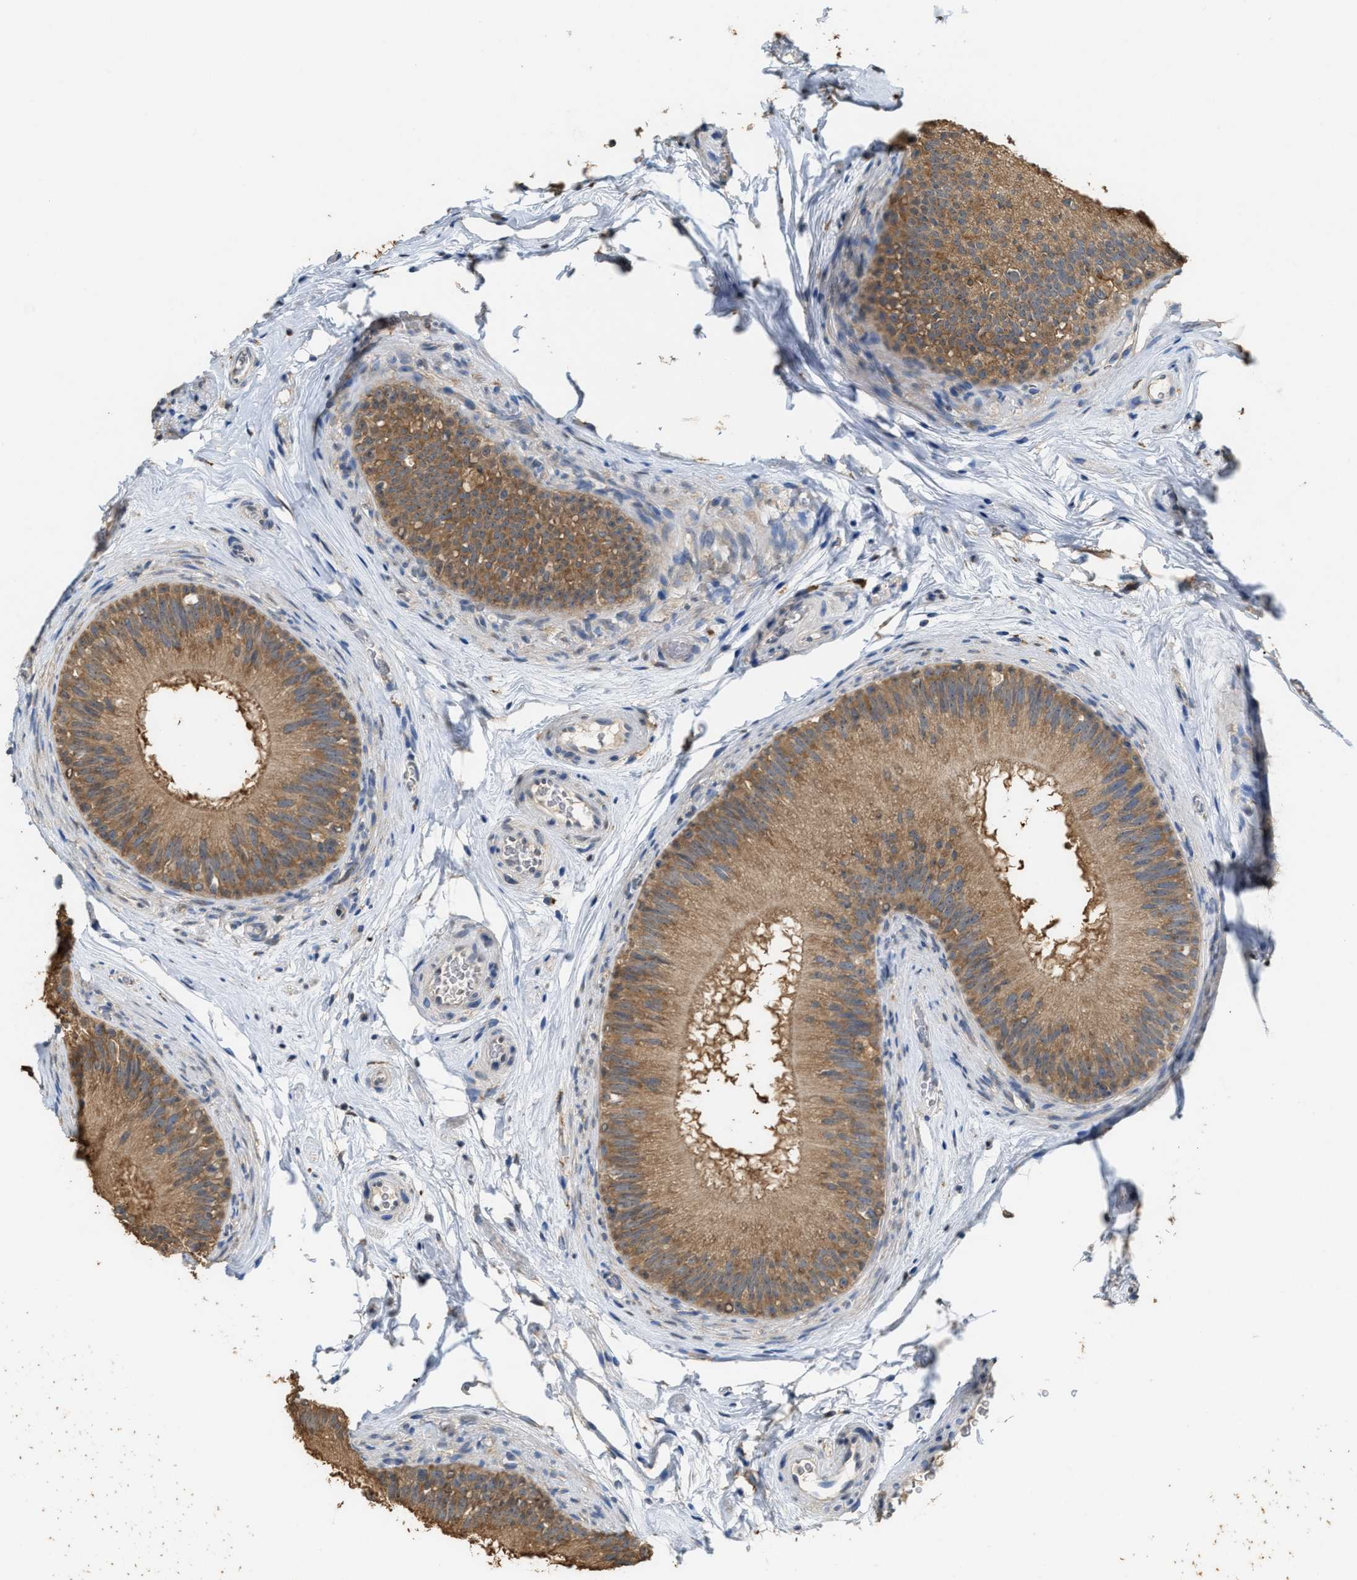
{"staining": {"intensity": "moderate", "quantity": ">75%", "location": "cytoplasmic/membranous"}, "tissue": "epididymis", "cell_type": "Glandular cells", "image_type": "normal", "snomed": [{"axis": "morphology", "description": "Normal tissue, NOS"}, {"axis": "topography", "description": "Testis"}, {"axis": "topography", "description": "Epididymis"}], "caption": "Approximately >75% of glandular cells in normal human epididymis display moderate cytoplasmic/membranous protein expression as visualized by brown immunohistochemical staining.", "gene": "GCN1", "patient": {"sex": "male", "age": 36}}